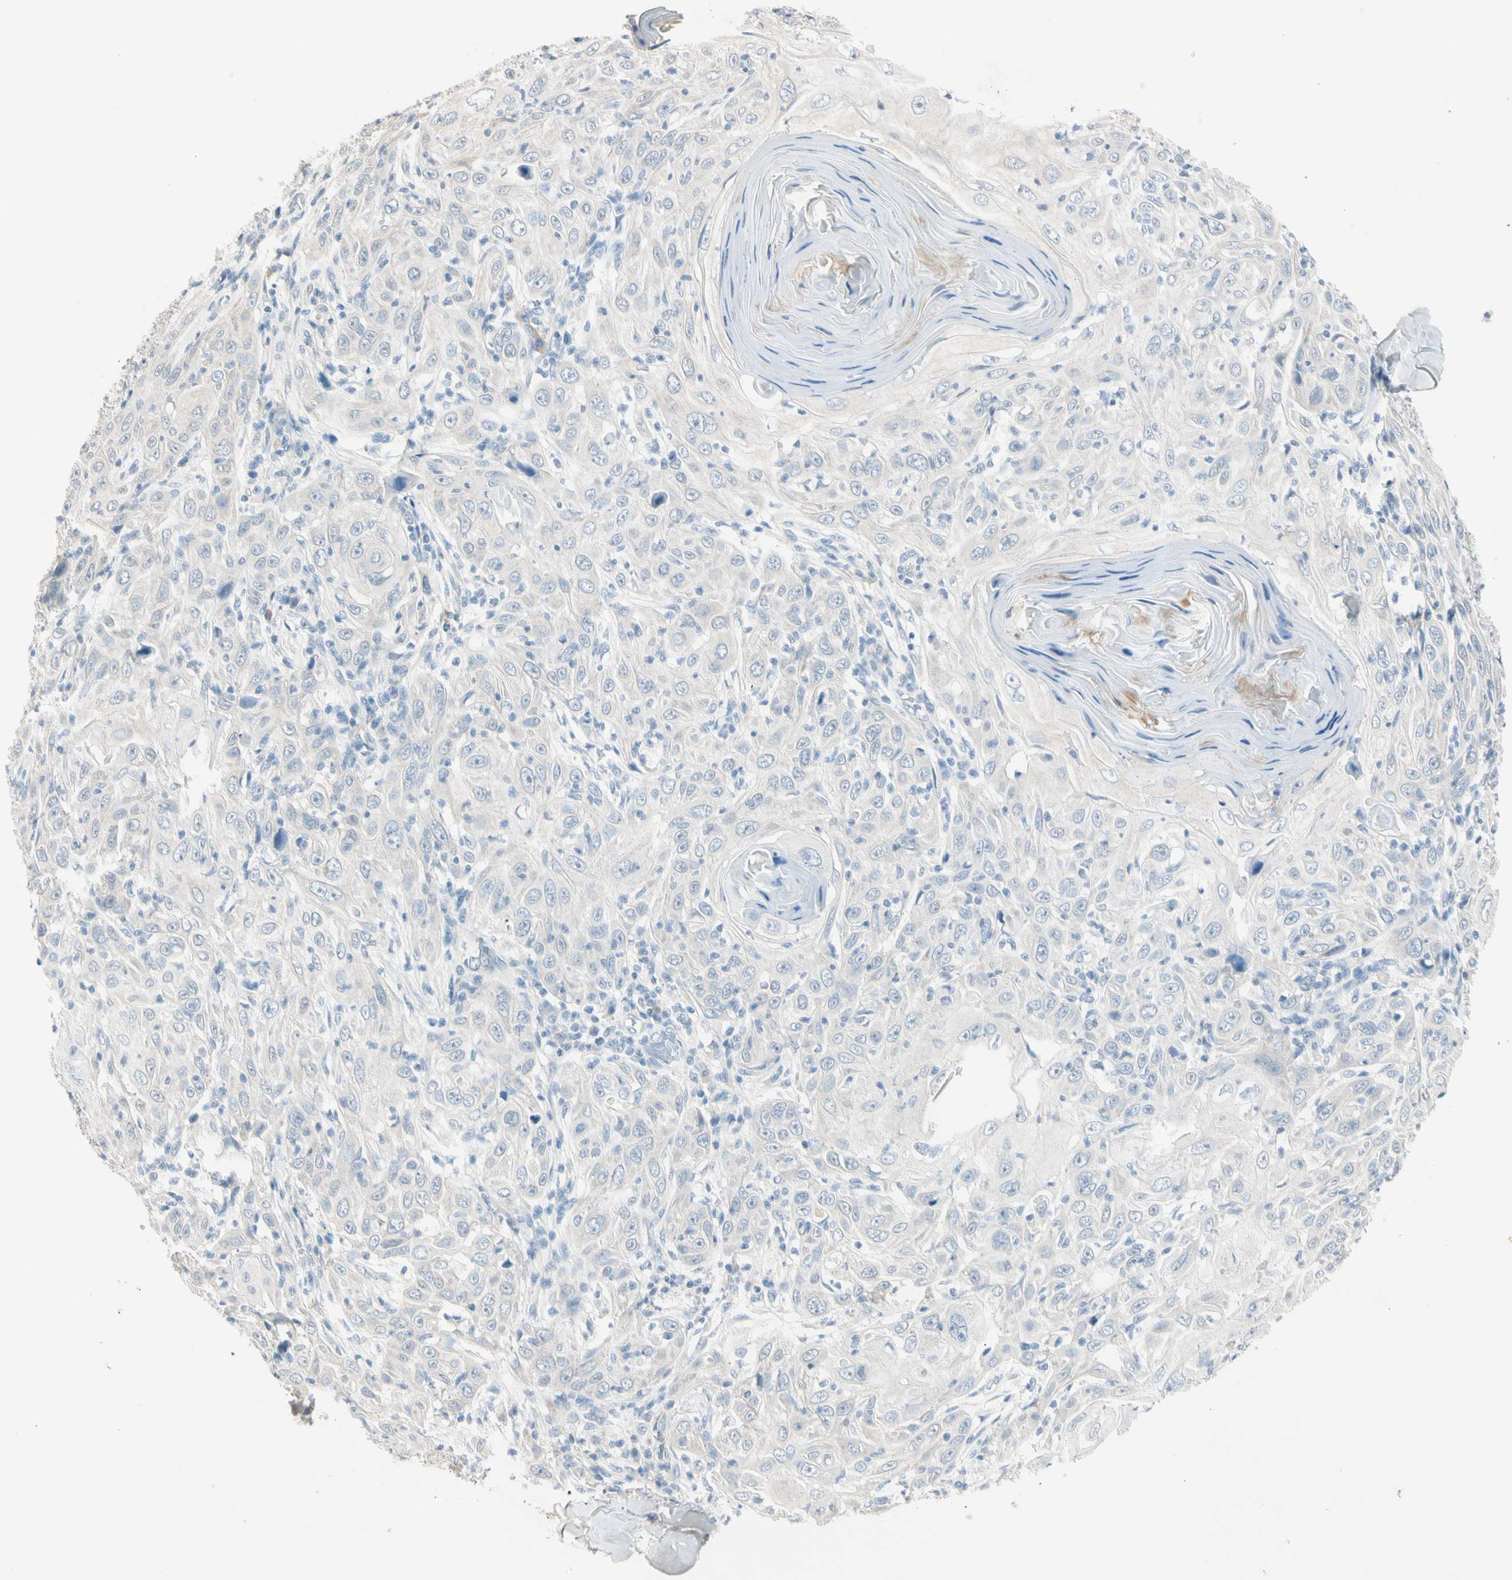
{"staining": {"intensity": "negative", "quantity": "none", "location": "none"}, "tissue": "skin cancer", "cell_type": "Tumor cells", "image_type": "cancer", "snomed": [{"axis": "morphology", "description": "Squamous cell carcinoma, NOS"}, {"axis": "topography", "description": "Skin"}], "caption": "A histopathology image of skin cancer (squamous cell carcinoma) stained for a protein exhibits no brown staining in tumor cells.", "gene": "SERPIND1", "patient": {"sex": "female", "age": 88}}